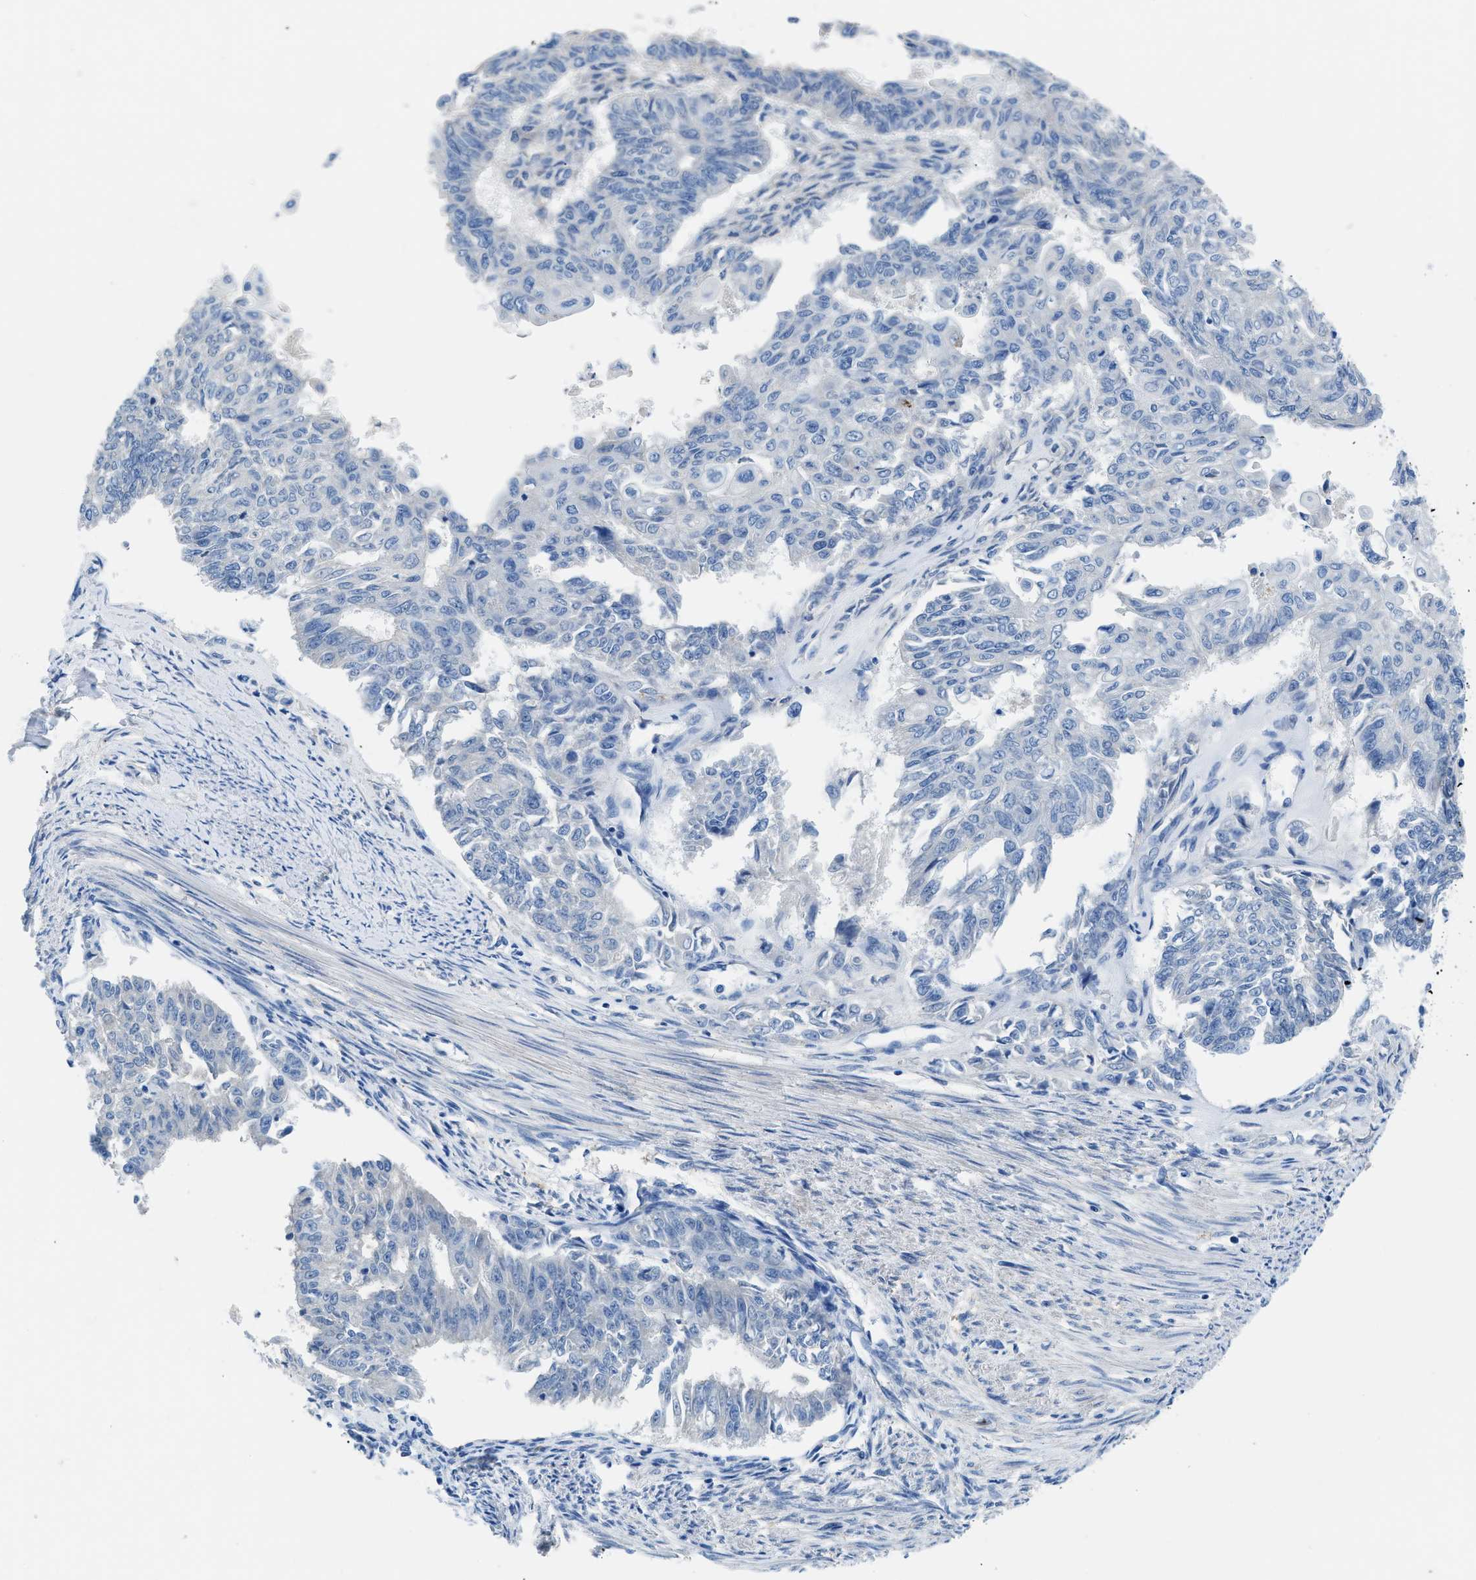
{"staining": {"intensity": "negative", "quantity": "none", "location": "none"}, "tissue": "endometrial cancer", "cell_type": "Tumor cells", "image_type": "cancer", "snomed": [{"axis": "morphology", "description": "Adenocarcinoma, NOS"}, {"axis": "topography", "description": "Endometrium"}], "caption": "The photomicrograph displays no staining of tumor cells in endometrial cancer.", "gene": "SLC10A6", "patient": {"sex": "female", "age": 32}}